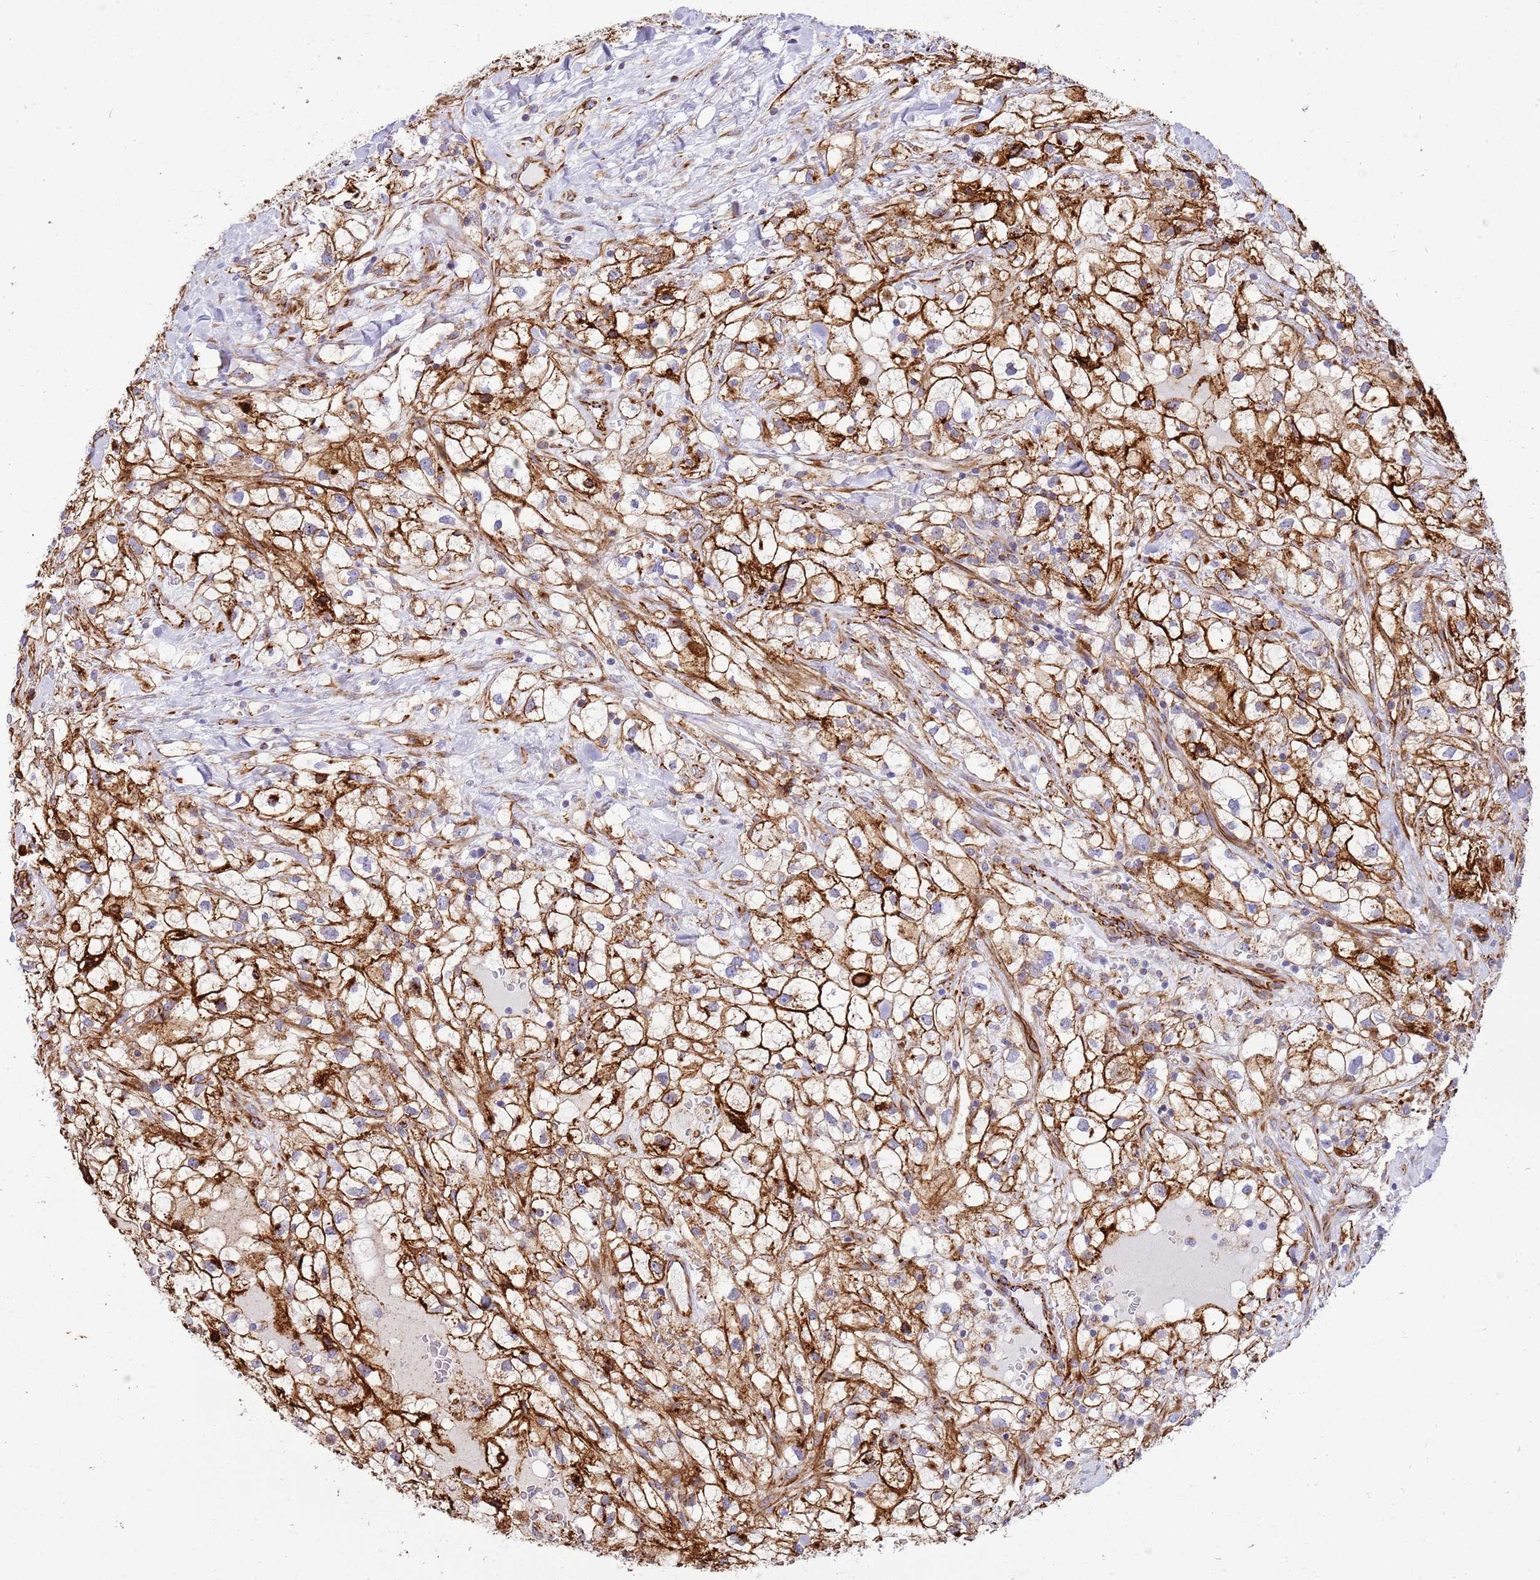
{"staining": {"intensity": "strong", "quantity": ">75%", "location": "cytoplasmic/membranous"}, "tissue": "renal cancer", "cell_type": "Tumor cells", "image_type": "cancer", "snomed": [{"axis": "morphology", "description": "Adenocarcinoma, NOS"}, {"axis": "topography", "description": "Kidney"}], "caption": "Immunohistochemistry (IHC) of renal adenocarcinoma reveals high levels of strong cytoplasmic/membranous expression in approximately >75% of tumor cells. The staining is performed using DAB brown chromogen to label protein expression. The nuclei are counter-stained blue using hematoxylin.", "gene": "ZDHHC1", "patient": {"sex": "male", "age": 59}}